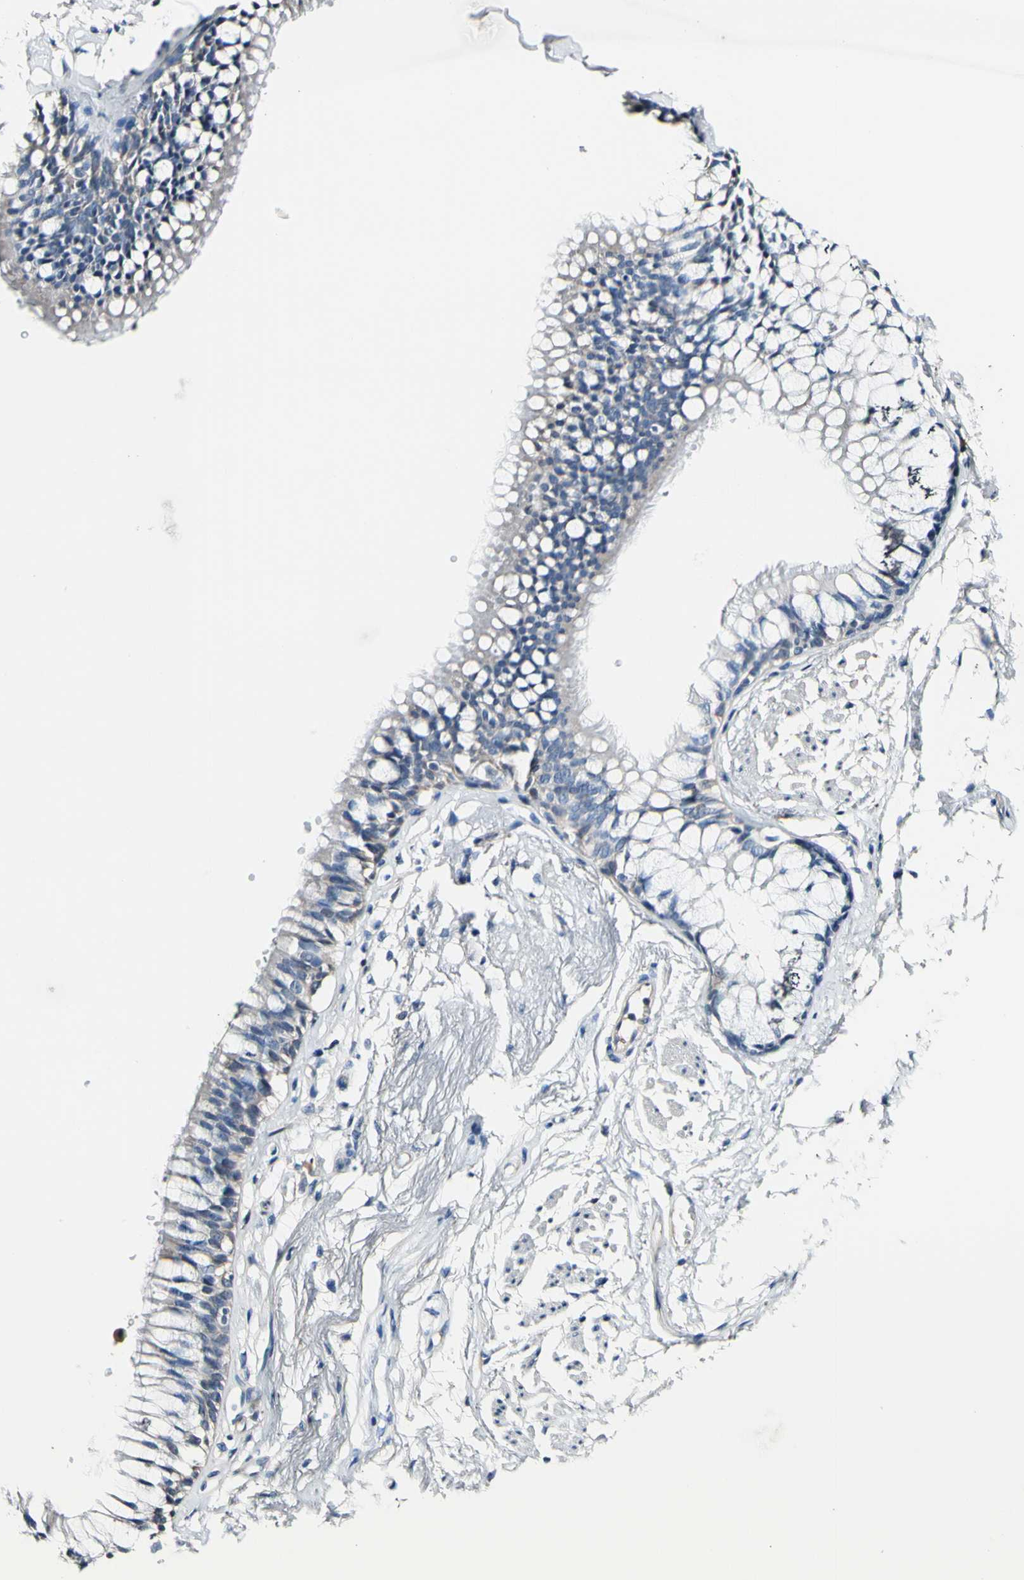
{"staining": {"intensity": "negative", "quantity": "none", "location": "none"}, "tissue": "adipose tissue", "cell_type": "Adipocytes", "image_type": "normal", "snomed": [{"axis": "morphology", "description": "Normal tissue, NOS"}, {"axis": "topography", "description": "Cartilage tissue"}, {"axis": "topography", "description": "Bronchus"}], "caption": "DAB (3,3'-diaminobenzidine) immunohistochemical staining of unremarkable adipose tissue shows no significant positivity in adipocytes.", "gene": "COL6A3", "patient": {"sex": "female", "age": 73}}